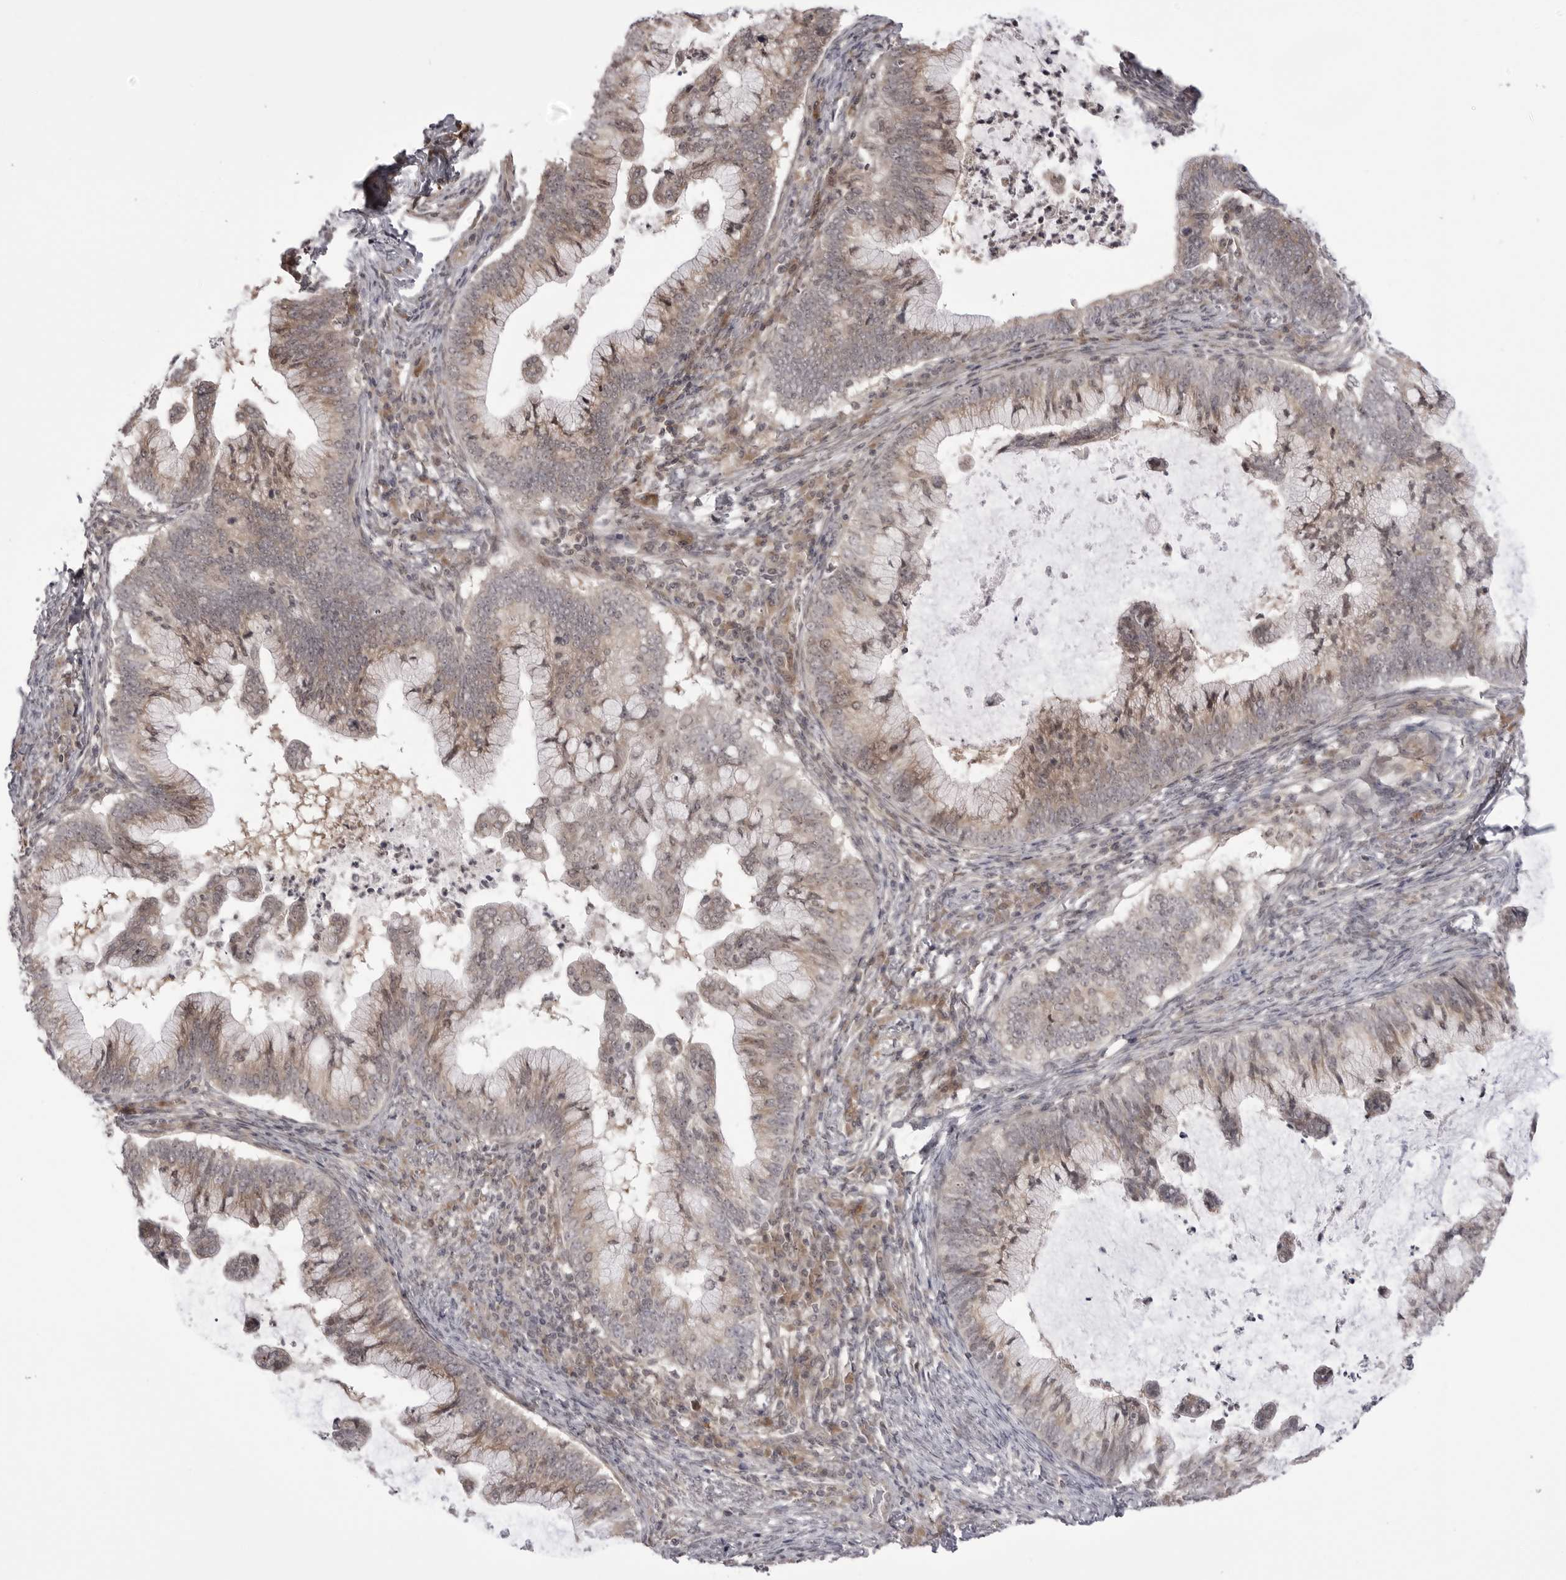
{"staining": {"intensity": "weak", "quantity": "25%-75%", "location": "cytoplasmic/membranous"}, "tissue": "cervical cancer", "cell_type": "Tumor cells", "image_type": "cancer", "snomed": [{"axis": "morphology", "description": "Adenocarcinoma, NOS"}, {"axis": "topography", "description": "Cervix"}], "caption": "Cervical cancer (adenocarcinoma) stained with a brown dye reveals weak cytoplasmic/membranous positive expression in about 25%-75% of tumor cells.", "gene": "PTK2B", "patient": {"sex": "female", "age": 36}}